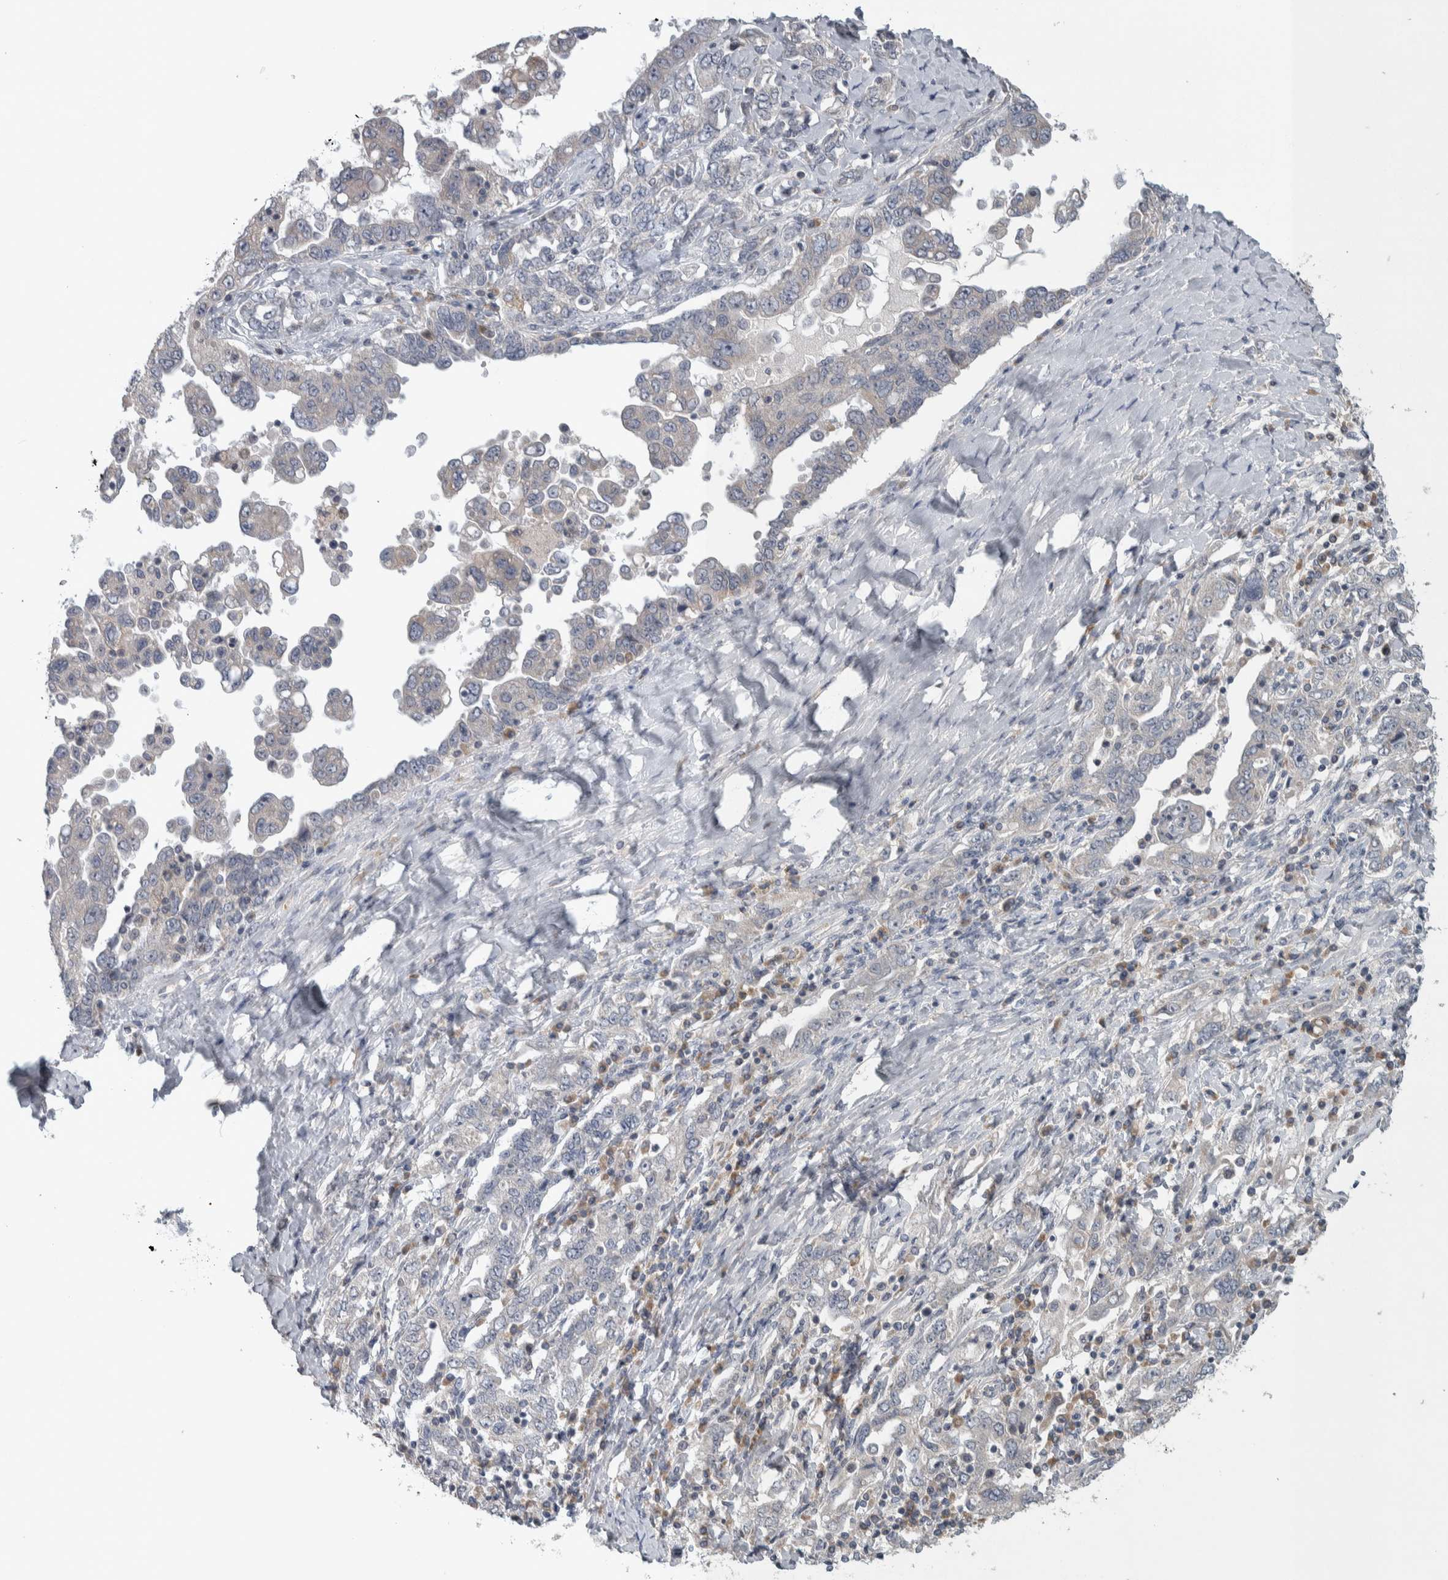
{"staining": {"intensity": "negative", "quantity": "none", "location": "none"}, "tissue": "ovarian cancer", "cell_type": "Tumor cells", "image_type": "cancer", "snomed": [{"axis": "morphology", "description": "Carcinoma, endometroid"}, {"axis": "topography", "description": "Ovary"}], "caption": "This is an immunohistochemistry (IHC) micrograph of human ovarian endometroid carcinoma. There is no staining in tumor cells.", "gene": "SRP68", "patient": {"sex": "female", "age": 62}}